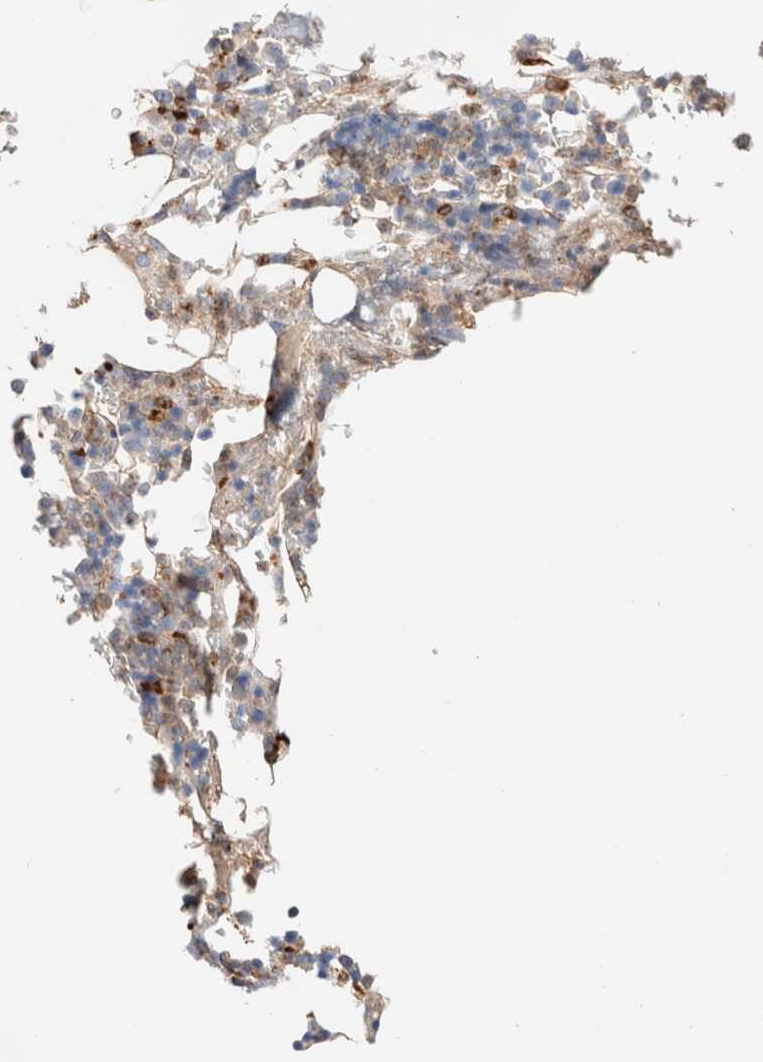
{"staining": {"intensity": "weak", "quantity": "25%-75%", "location": "cytoplasmic/membranous"}, "tissue": "bone marrow", "cell_type": "Hematopoietic cells", "image_type": "normal", "snomed": [{"axis": "morphology", "description": "Normal tissue, NOS"}, {"axis": "topography", "description": "Bone marrow"}], "caption": "Protein analysis of unremarkable bone marrow demonstrates weak cytoplasmic/membranous positivity in about 25%-75% of hematopoietic cells.", "gene": "RABEPK", "patient": {"sex": "female", "age": 81}}